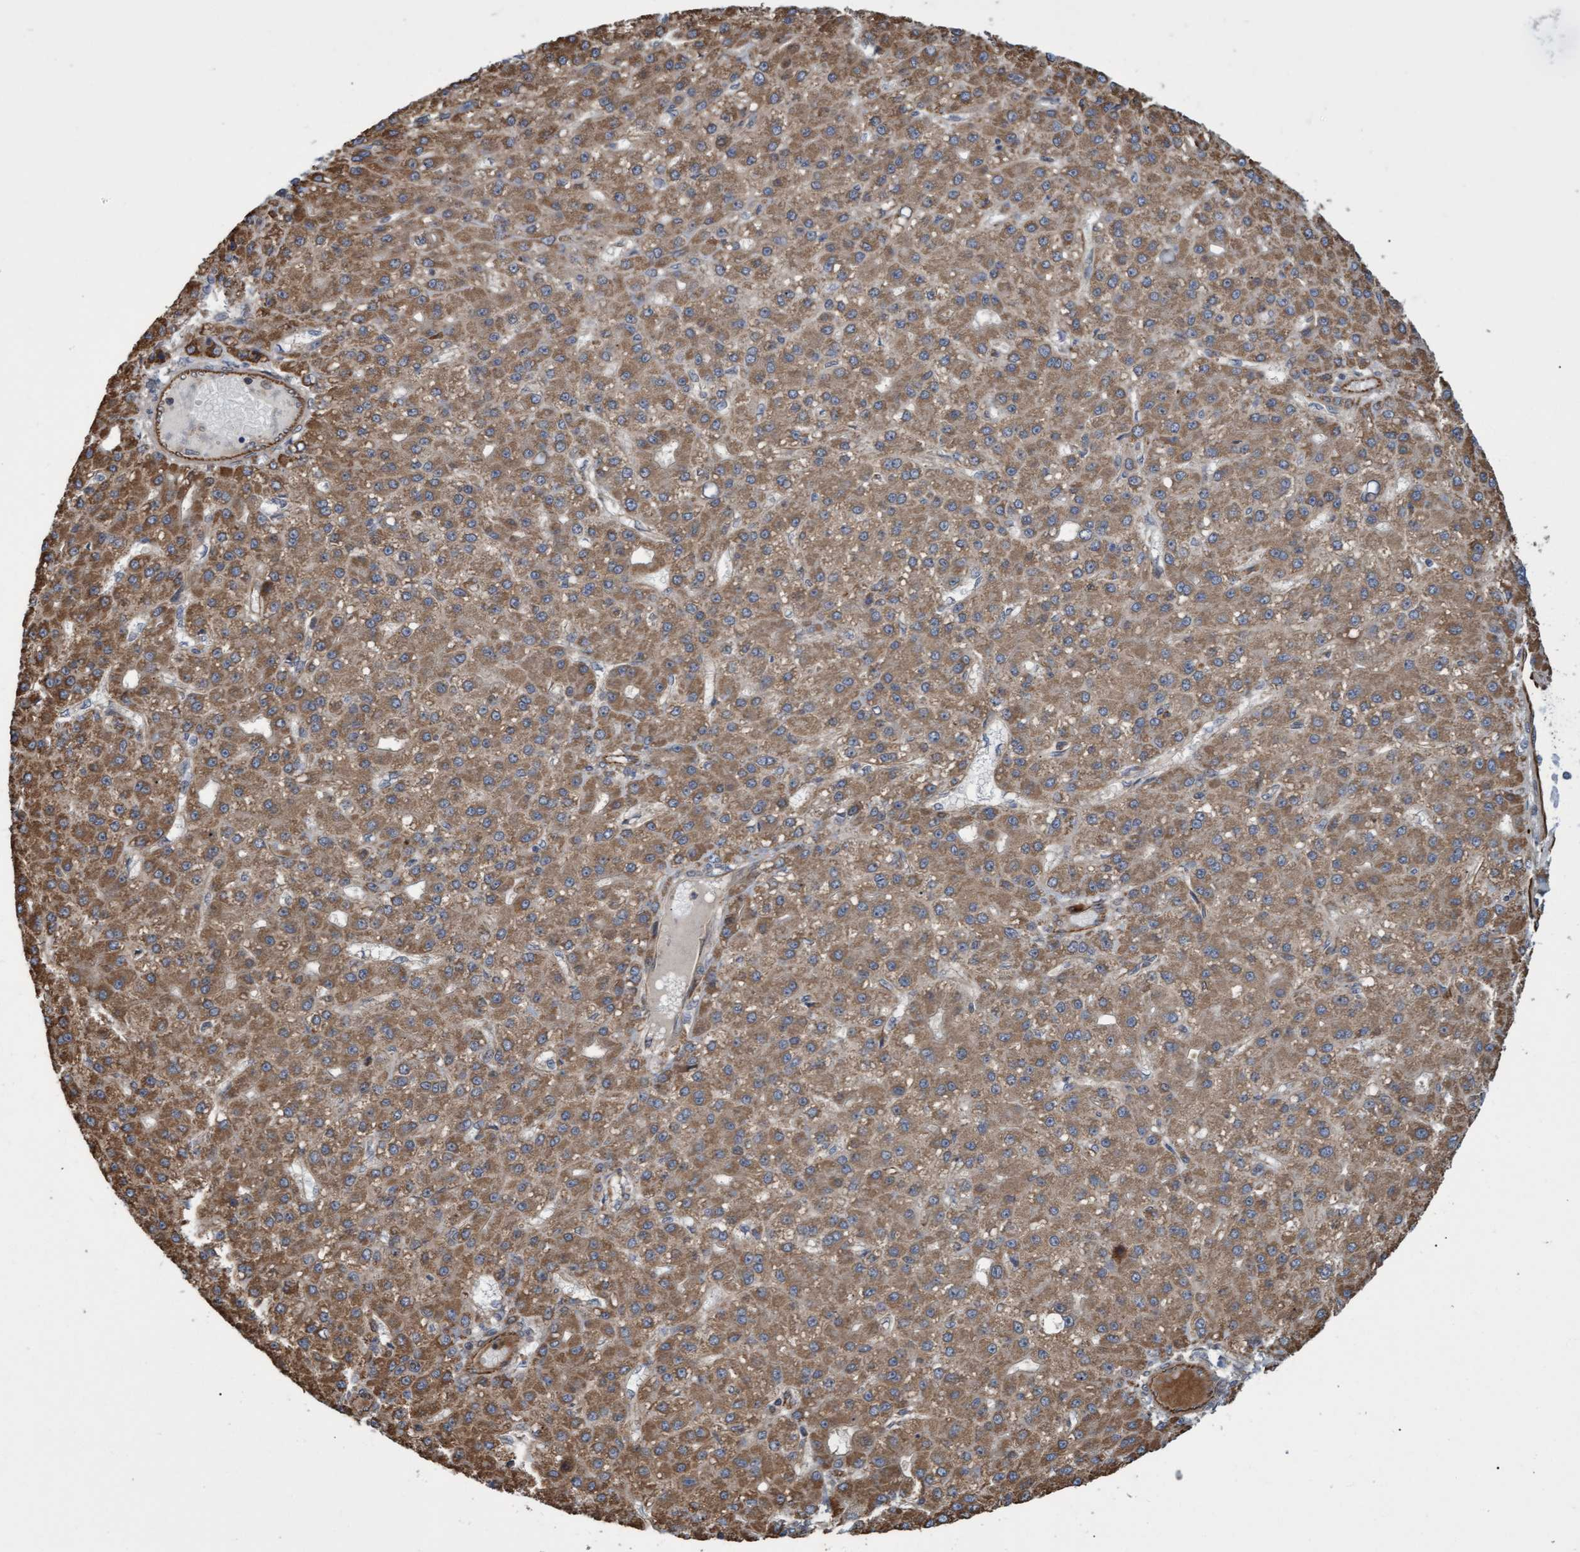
{"staining": {"intensity": "moderate", "quantity": ">75%", "location": "cytoplasmic/membranous"}, "tissue": "liver cancer", "cell_type": "Tumor cells", "image_type": "cancer", "snomed": [{"axis": "morphology", "description": "Carcinoma, Hepatocellular, NOS"}, {"axis": "topography", "description": "Liver"}], "caption": "Moderate cytoplasmic/membranous protein staining is seen in approximately >75% of tumor cells in liver cancer.", "gene": "TNFRSF10B", "patient": {"sex": "male", "age": 67}}